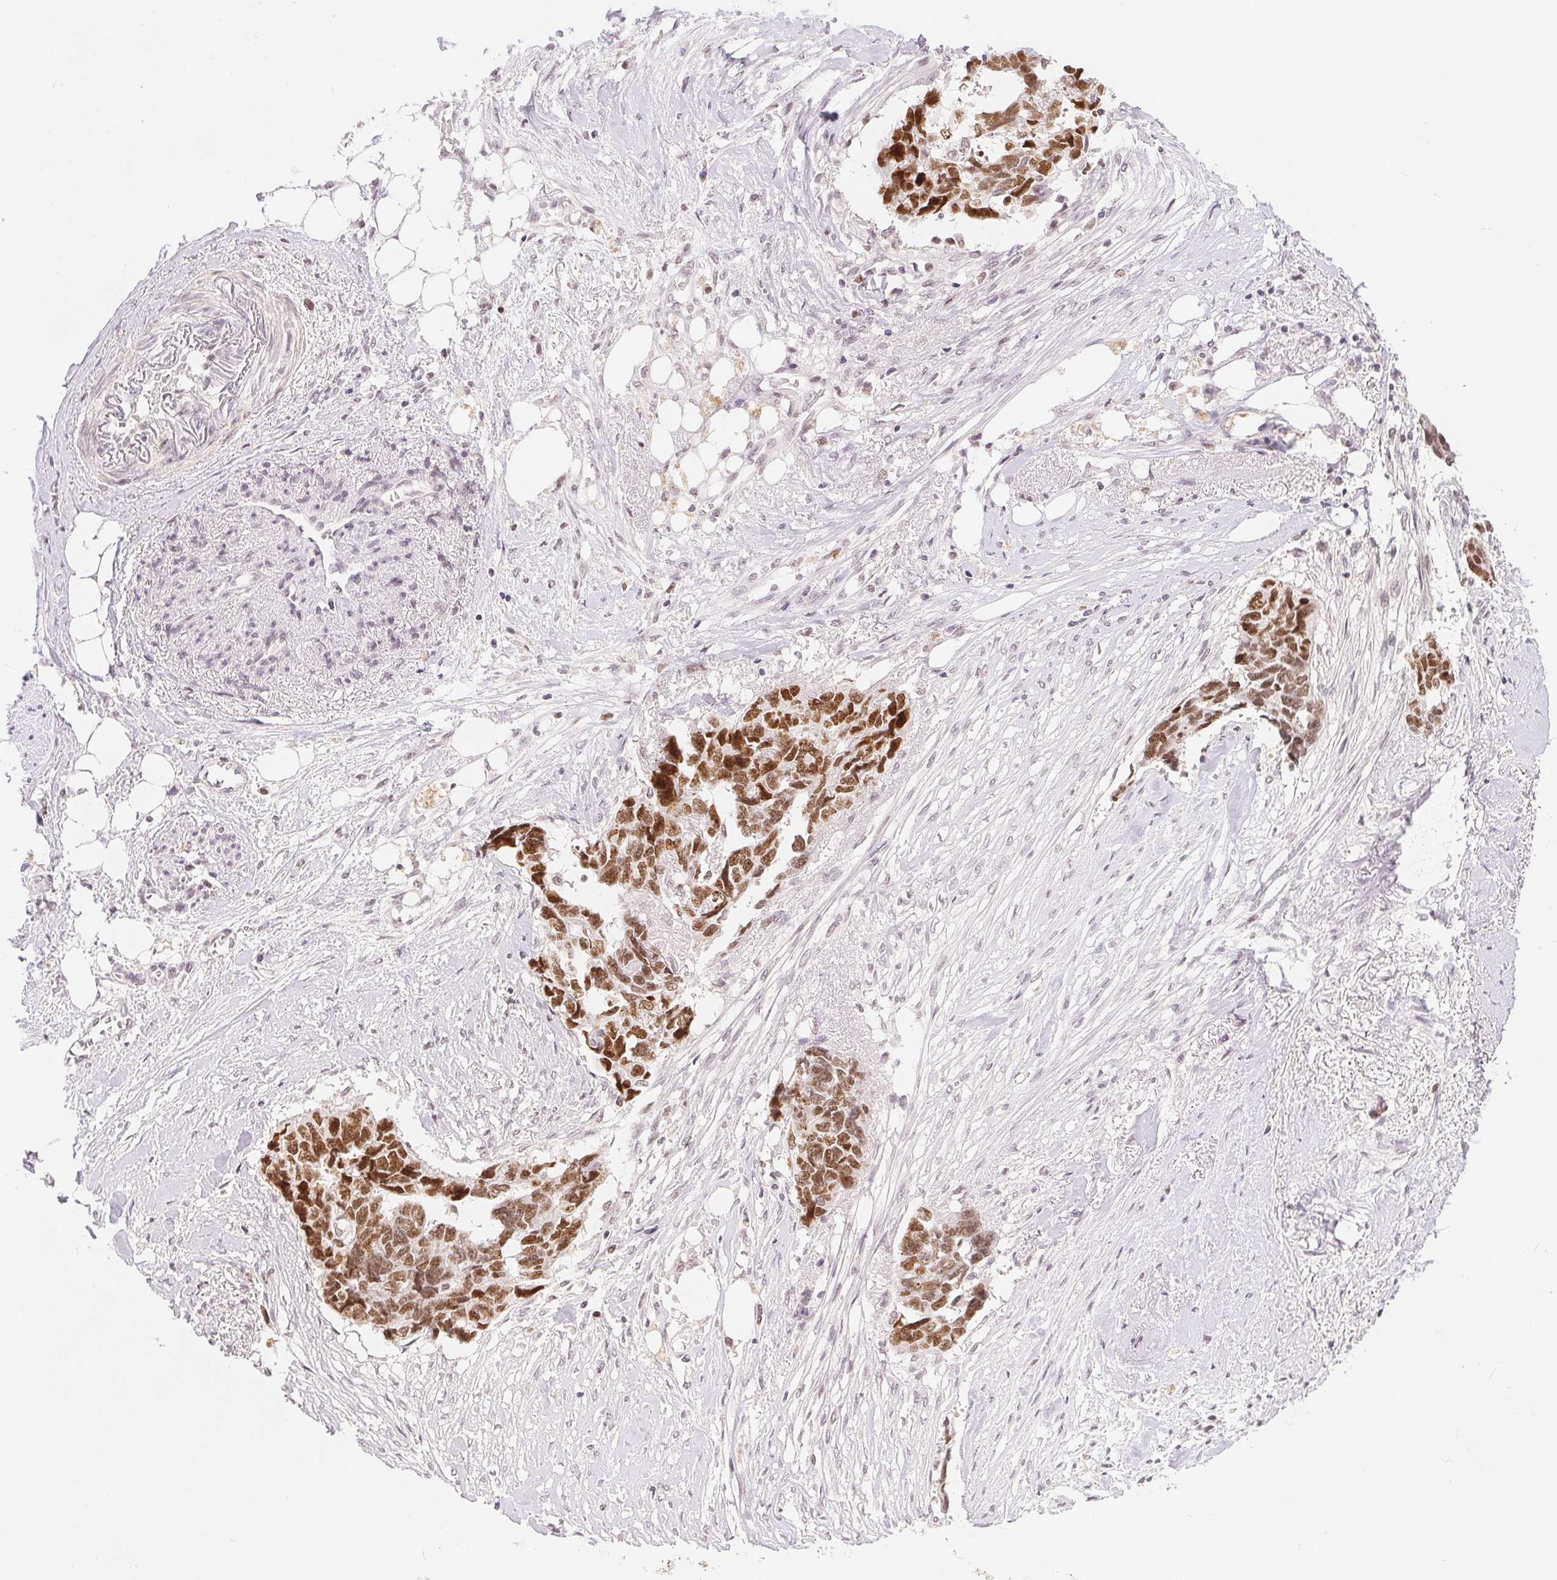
{"staining": {"intensity": "moderate", "quantity": ">75%", "location": "nuclear"}, "tissue": "ovarian cancer", "cell_type": "Tumor cells", "image_type": "cancer", "snomed": [{"axis": "morphology", "description": "Cystadenocarcinoma, serous, NOS"}, {"axis": "topography", "description": "Ovary"}], "caption": "Protein expression analysis of human serous cystadenocarcinoma (ovarian) reveals moderate nuclear staining in about >75% of tumor cells. The protein is stained brown, and the nuclei are stained in blue (DAB (3,3'-diaminobenzidine) IHC with brightfield microscopy, high magnification).", "gene": "DEK", "patient": {"sex": "female", "age": 69}}